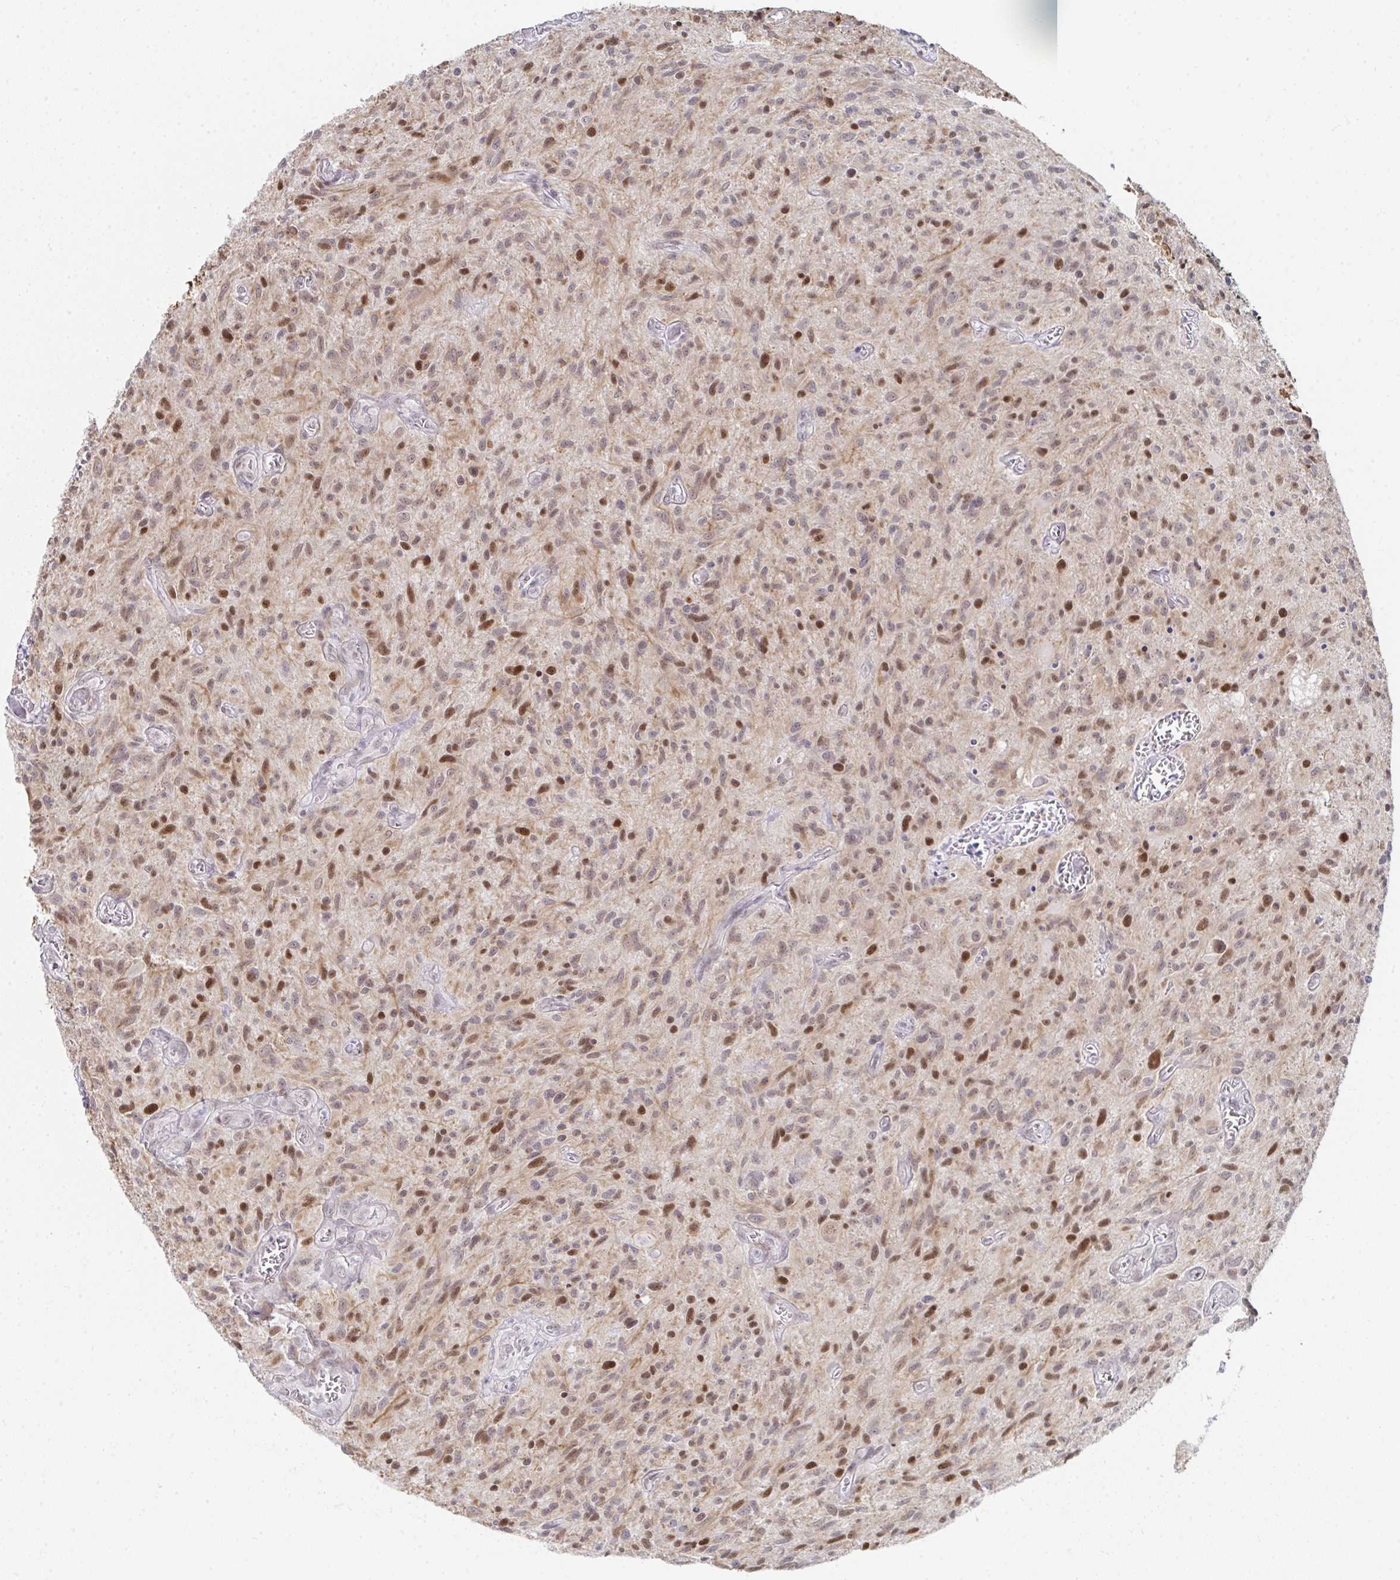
{"staining": {"intensity": "moderate", "quantity": "25%-75%", "location": "nuclear"}, "tissue": "glioma", "cell_type": "Tumor cells", "image_type": "cancer", "snomed": [{"axis": "morphology", "description": "Glioma, malignant, High grade"}, {"axis": "topography", "description": "Brain"}], "caption": "A brown stain shows moderate nuclear expression of a protein in malignant glioma (high-grade) tumor cells. Using DAB (brown) and hematoxylin (blue) stains, captured at high magnification using brightfield microscopy.", "gene": "GINS2", "patient": {"sex": "male", "age": 75}}